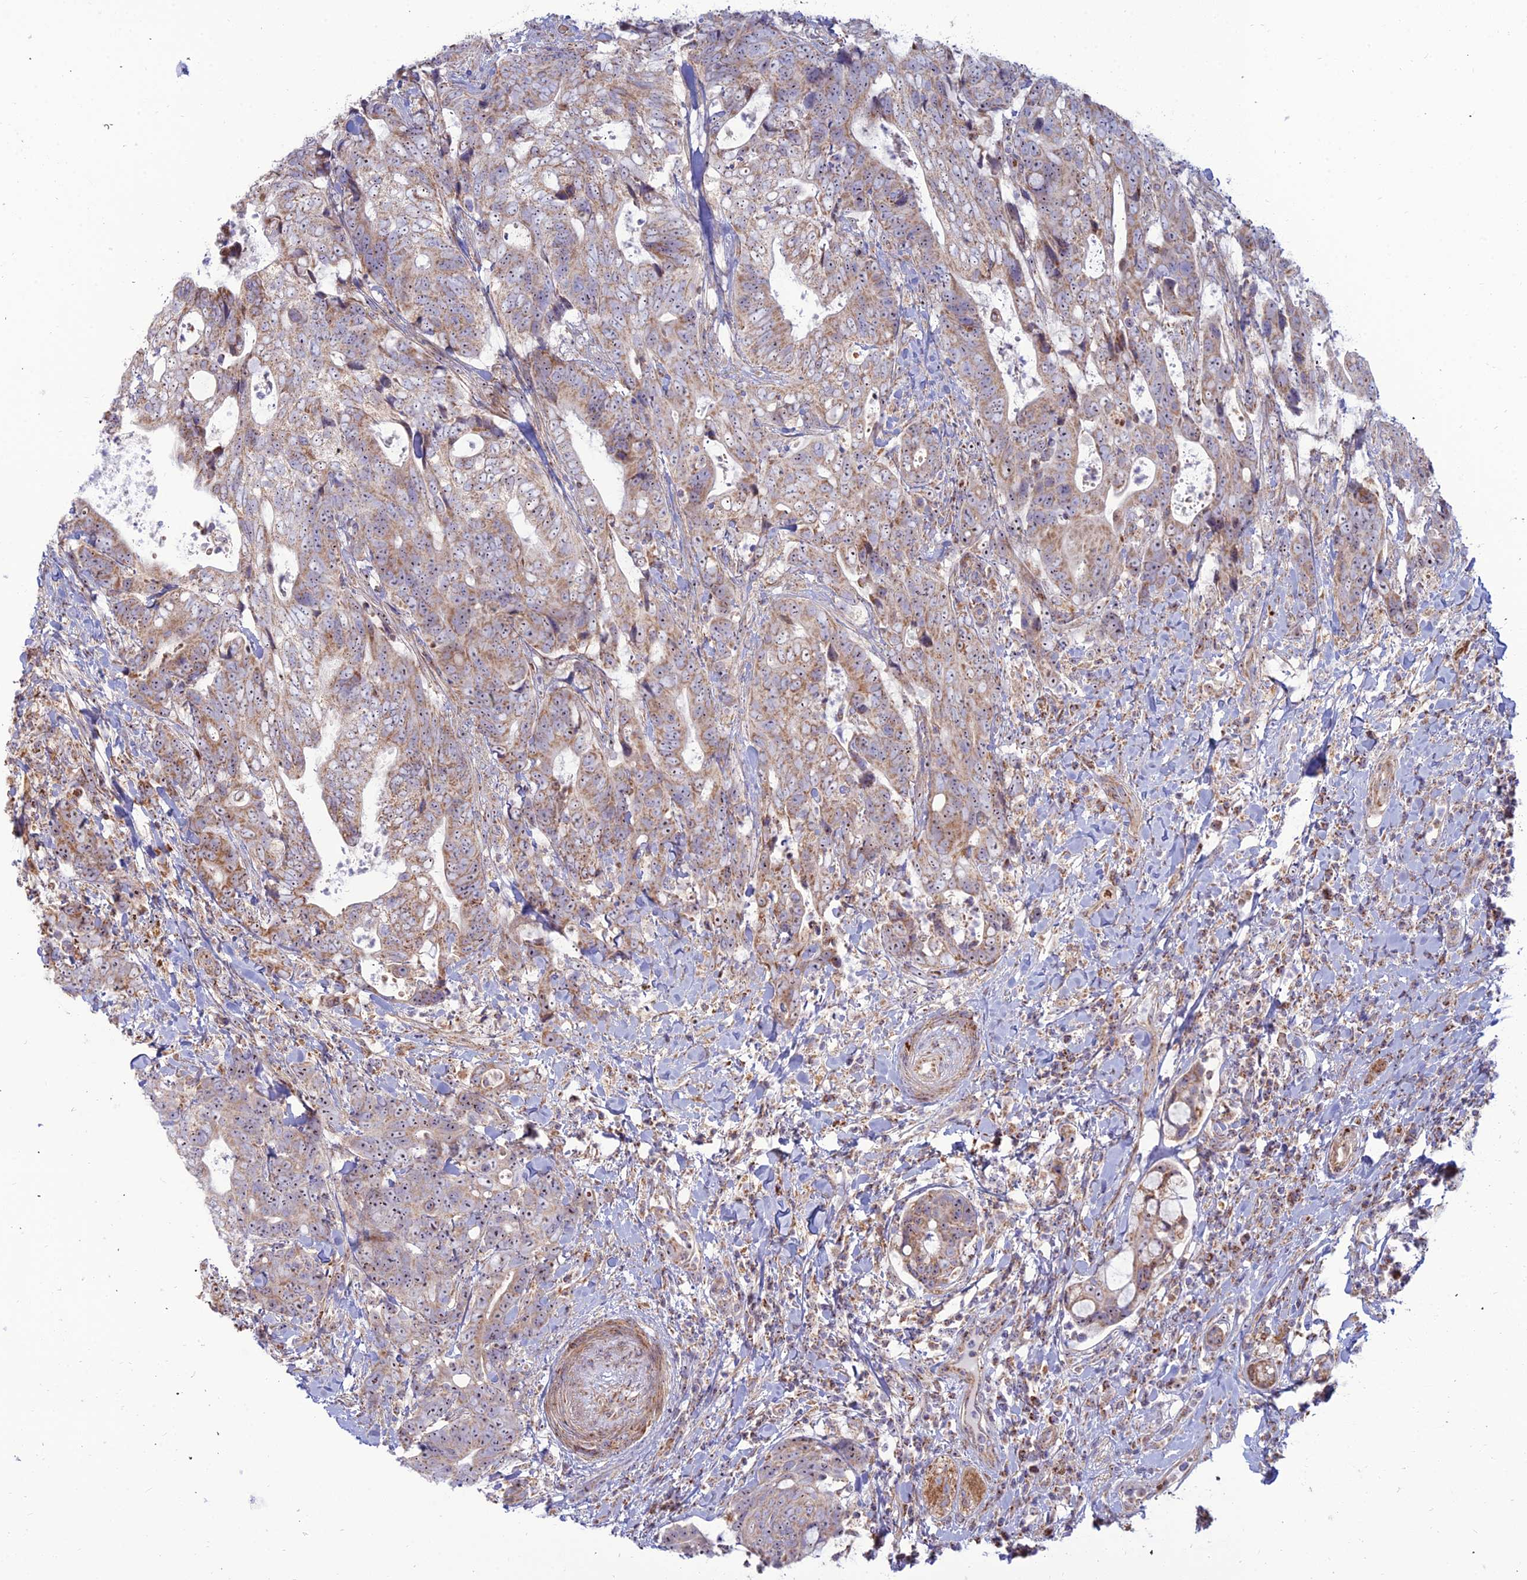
{"staining": {"intensity": "moderate", "quantity": ">75%", "location": "cytoplasmic/membranous"}, "tissue": "colorectal cancer", "cell_type": "Tumor cells", "image_type": "cancer", "snomed": [{"axis": "morphology", "description": "Adenocarcinoma, NOS"}, {"axis": "topography", "description": "Colon"}], "caption": "Immunohistochemistry (IHC) photomicrograph of colorectal cancer (adenocarcinoma) stained for a protein (brown), which shows medium levels of moderate cytoplasmic/membranous expression in about >75% of tumor cells.", "gene": "SLC35F4", "patient": {"sex": "female", "age": 82}}